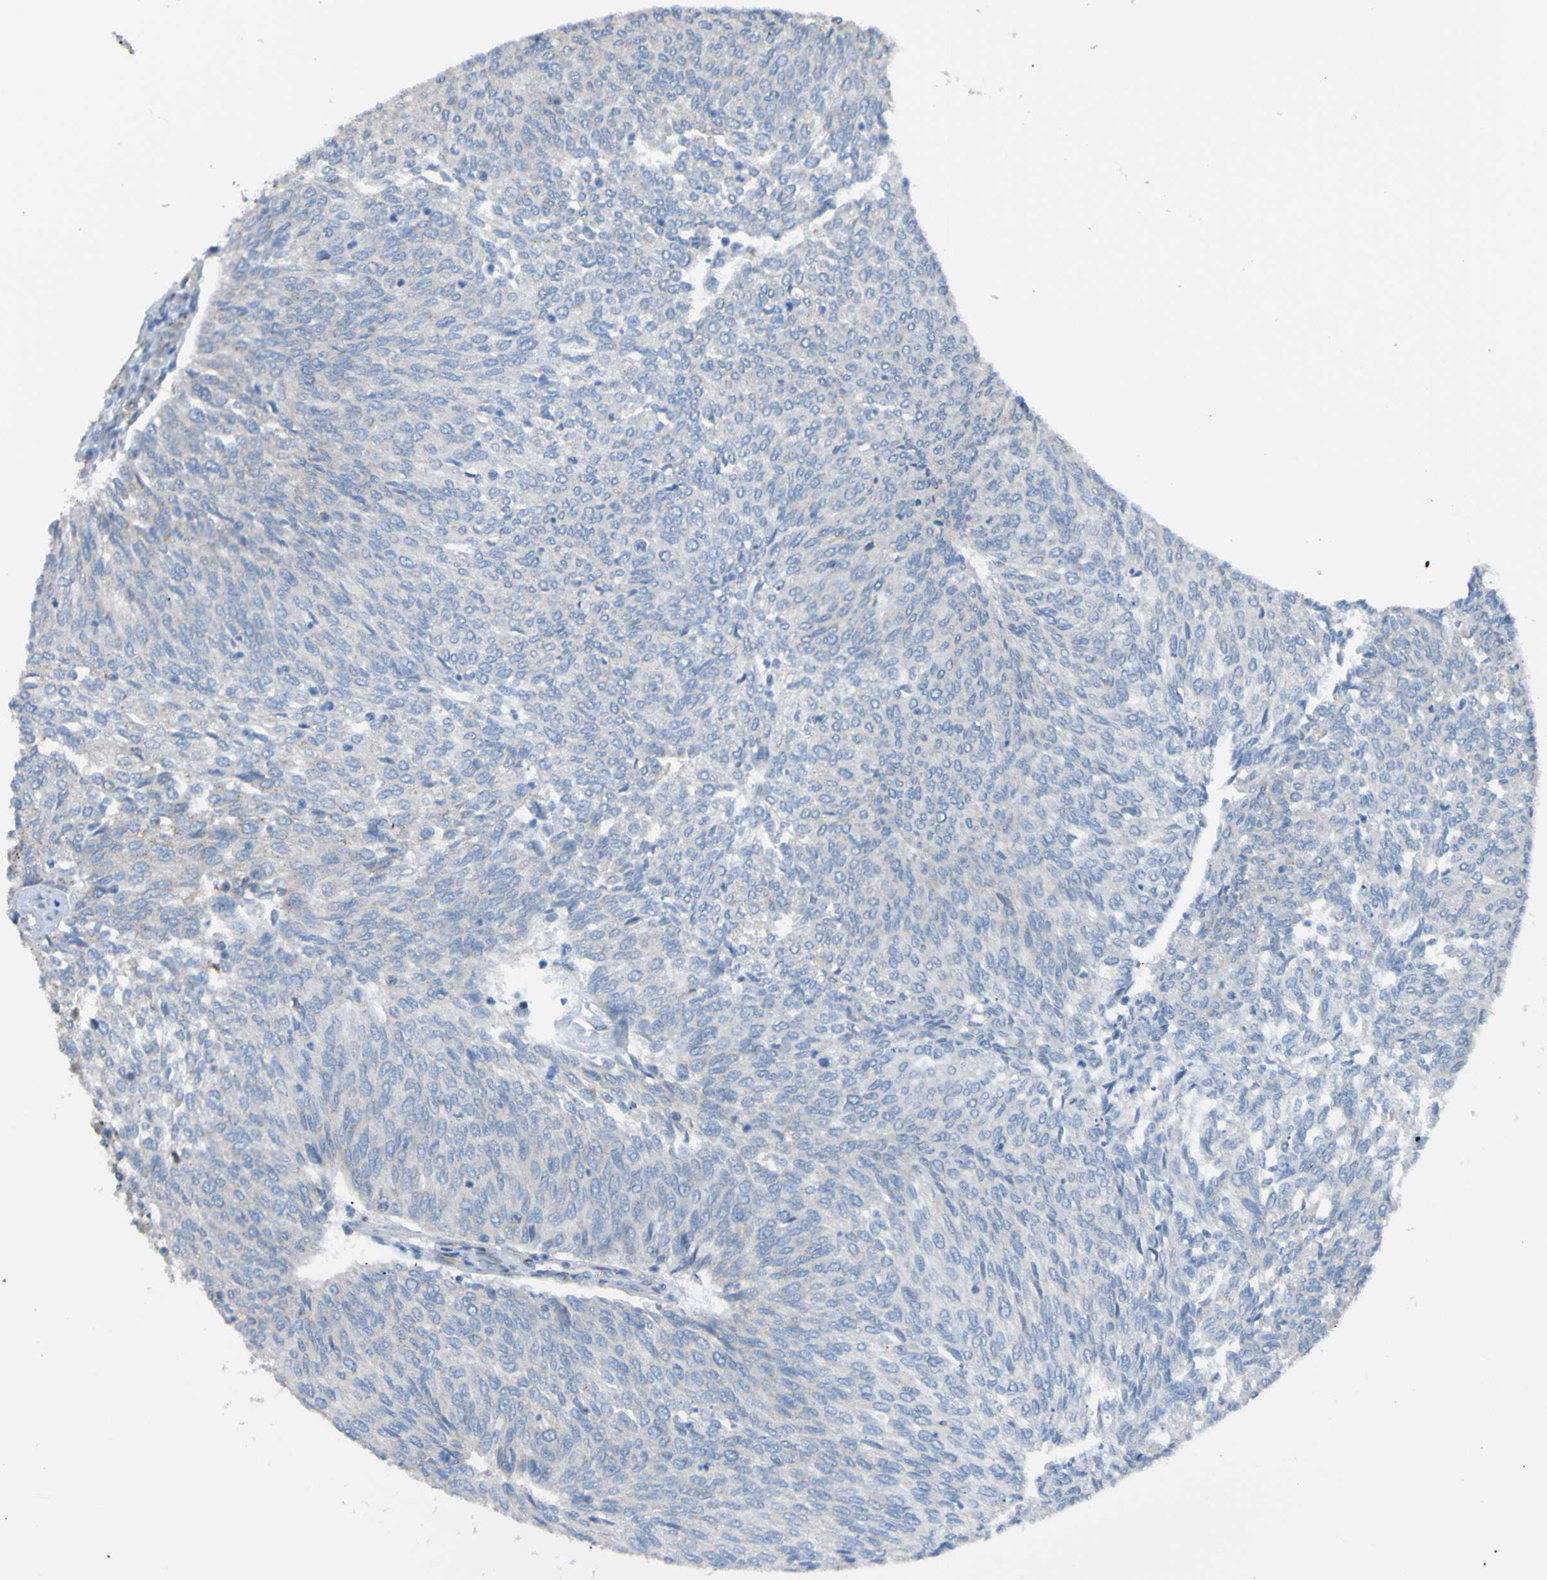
{"staining": {"intensity": "negative", "quantity": "none", "location": "none"}, "tissue": "urothelial cancer", "cell_type": "Tumor cells", "image_type": "cancer", "snomed": [{"axis": "morphology", "description": "Urothelial carcinoma, Low grade"}, {"axis": "topography", "description": "Urinary bladder"}], "caption": "DAB immunohistochemical staining of urothelial cancer reveals no significant expression in tumor cells.", "gene": "MINAR1", "patient": {"sex": "female", "age": 79}}